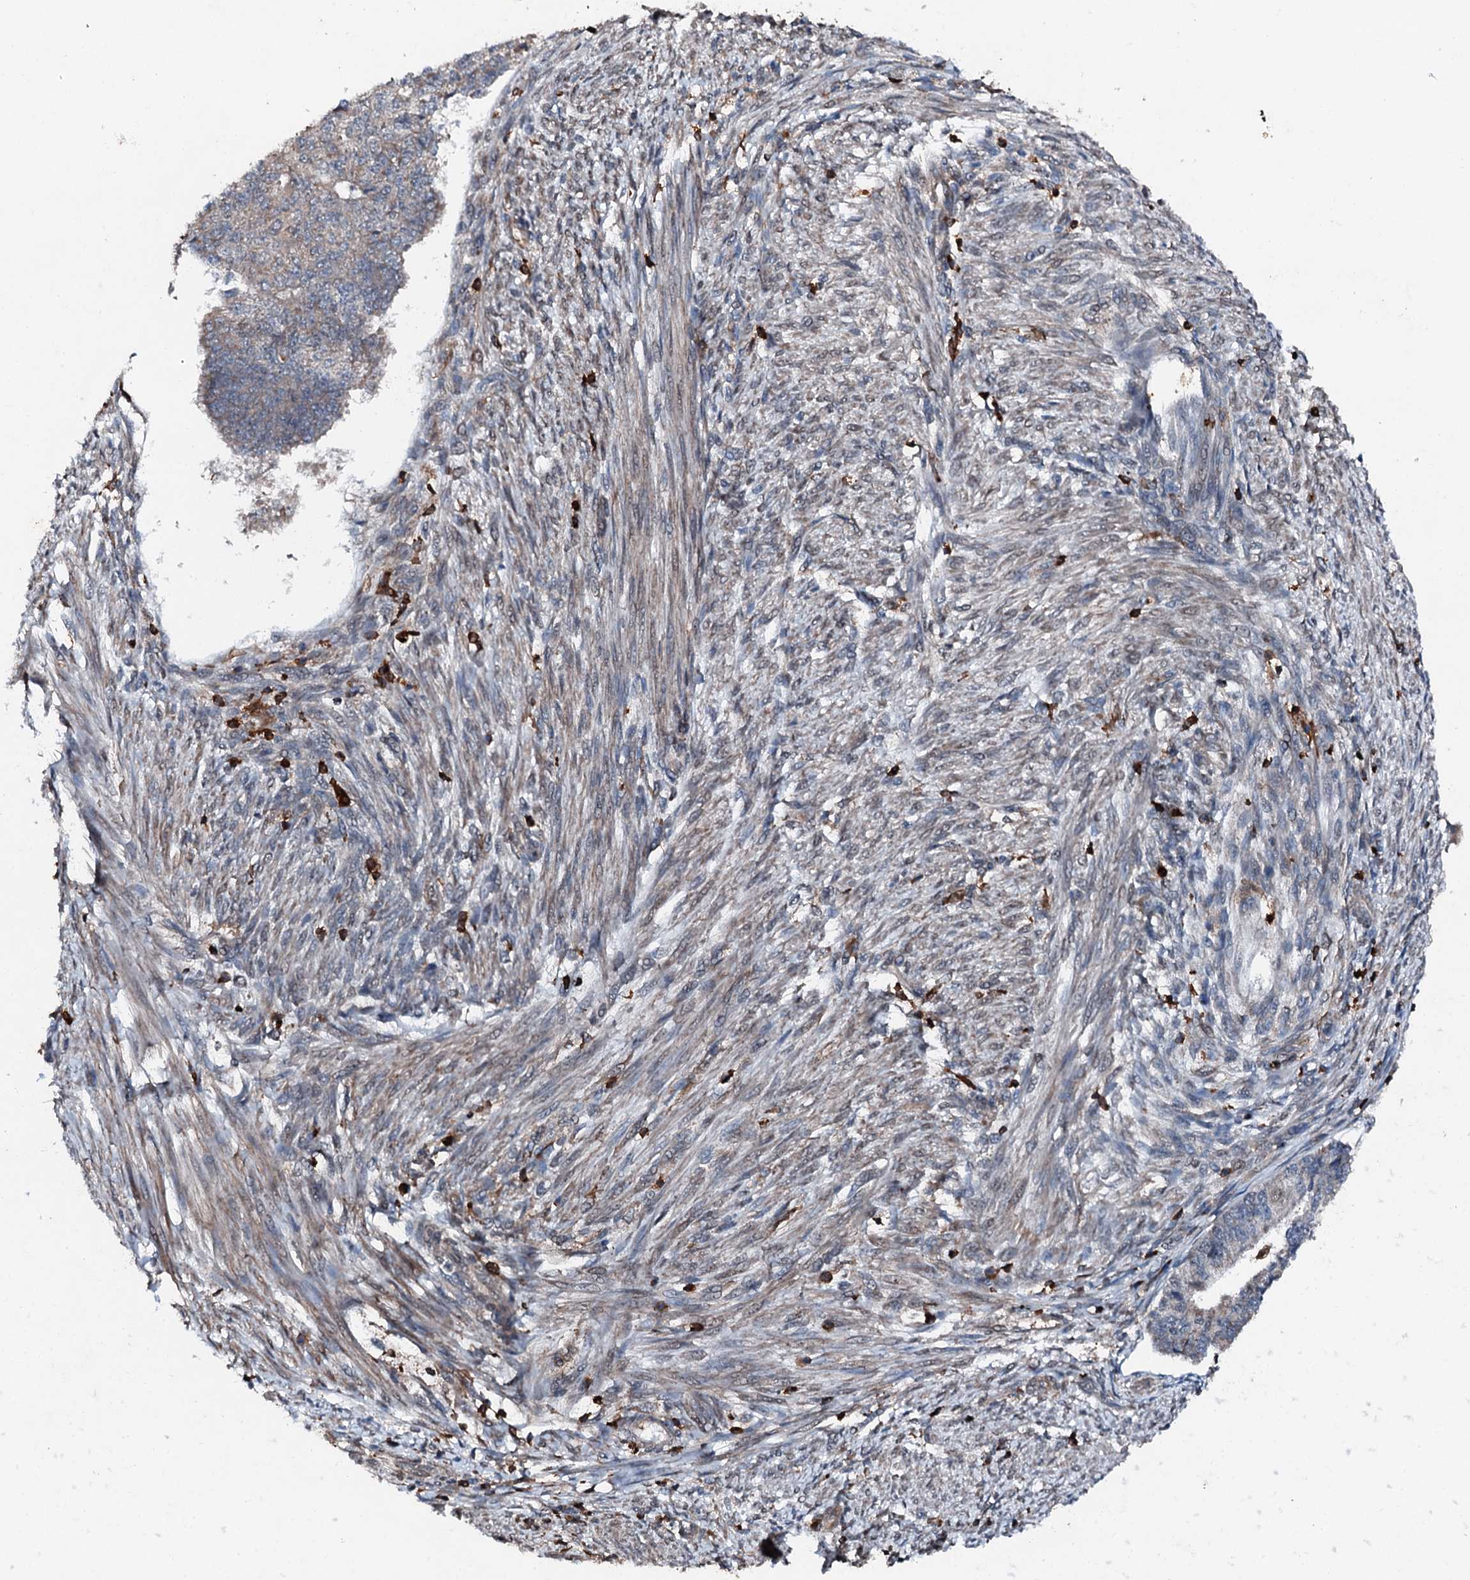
{"staining": {"intensity": "negative", "quantity": "none", "location": "none"}, "tissue": "endometrial cancer", "cell_type": "Tumor cells", "image_type": "cancer", "snomed": [{"axis": "morphology", "description": "Adenocarcinoma, NOS"}, {"axis": "topography", "description": "Endometrium"}], "caption": "Immunohistochemical staining of endometrial cancer (adenocarcinoma) exhibits no significant staining in tumor cells.", "gene": "EDC4", "patient": {"sex": "female", "age": 32}}